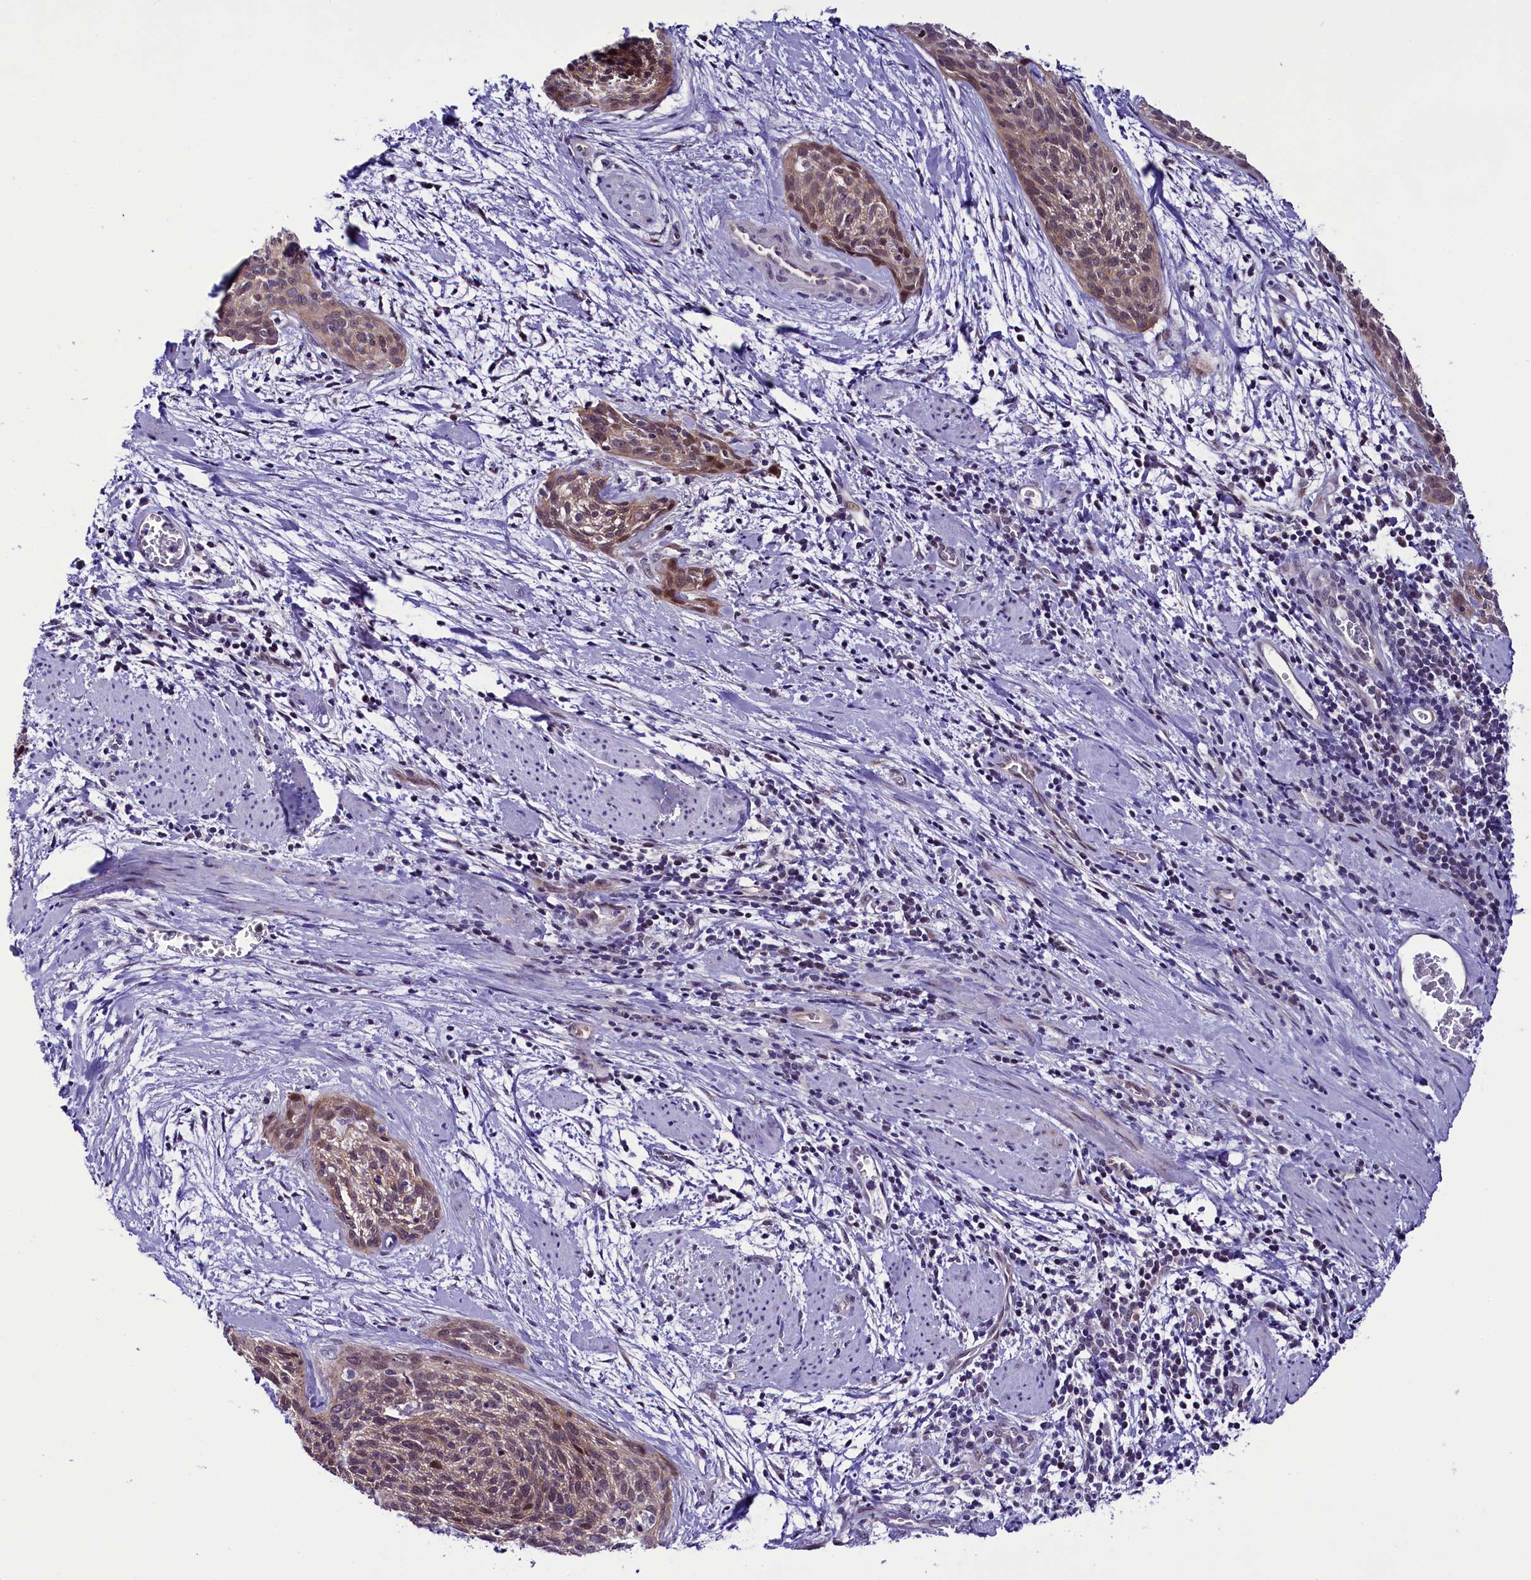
{"staining": {"intensity": "weak", "quantity": "25%-75%", "location": "cytoplasmic/membranous,nuclear"}, "tissue": "cervical cancer", "cell_type": "Tumor cells", "image_type": "cancer", "snomed": [{"axis": "morphology", "description": "Squamous cell carcinoma, NOS"}, {"axis": "topography", "description": "Cervix"}], "caption": "Brown immunohistochemical staining in human squamous cell carcinoma (cervical) reveals weak cytoplasmic/membranous and nuclear staining in about 25%-75% of tumor cells.", "gene": "CCDC106", "patient": {"sex": "female", "age": 55}}